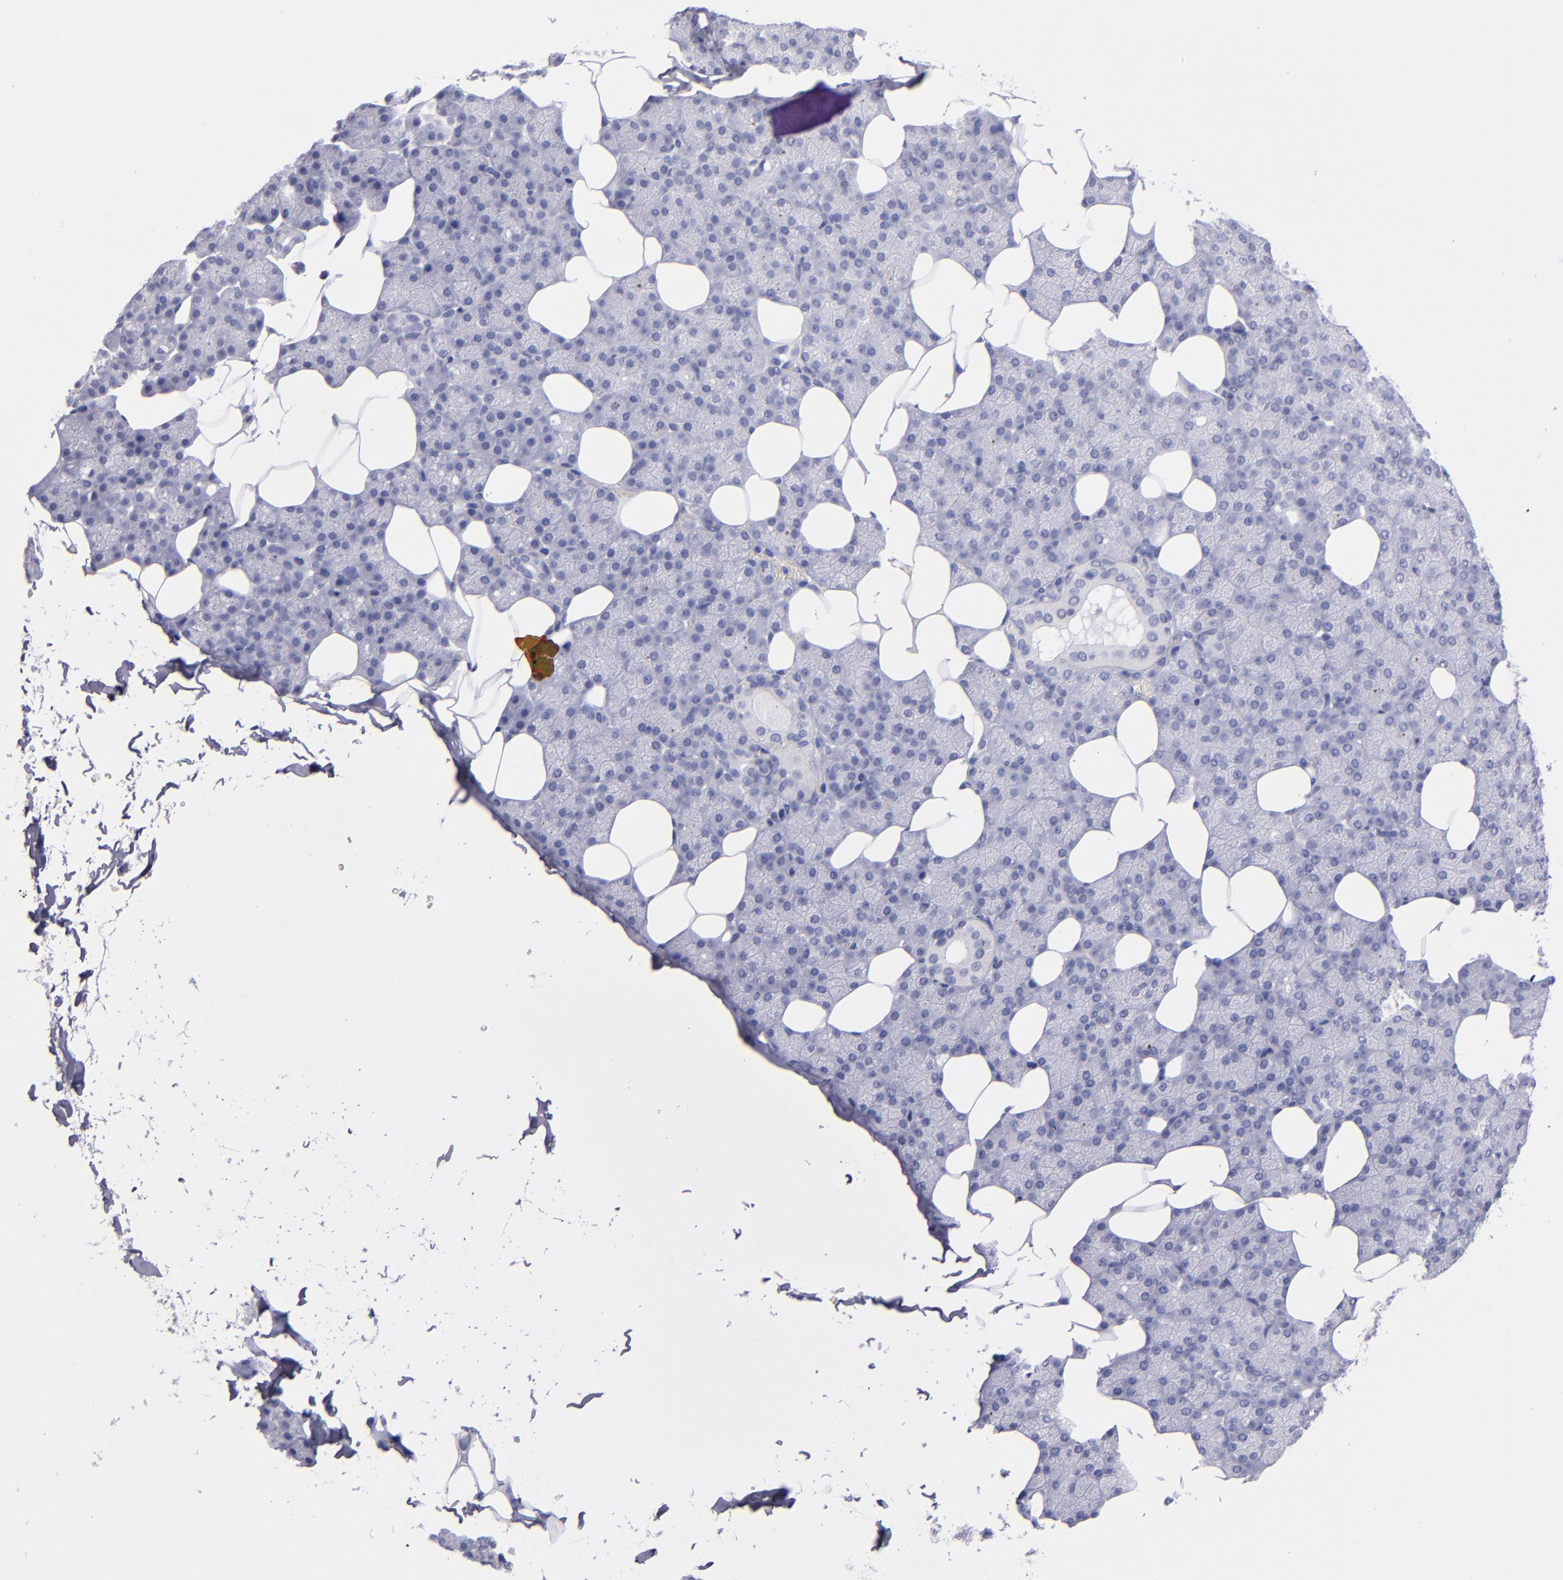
{"staining": {"intensity": "negative", "quantity": "none", "location": "none"}, "tissue": "salivary gland", "cell_type": "Glandular cells", "image_type": "normal", "snomed": [{"axis": "morphology", "description": "Normal tissue, NOS"}, {"axis": "topography", "description": "Lymph node"}, {"axis": "topography", "description": "Salivary gland"}], "caption": "Immunohistochemical staining of benign salivary gland exhibits no significant positivity in glandular cells.", "gene": "HNF1B", "patient": {"sex": "male", "age": 8}}